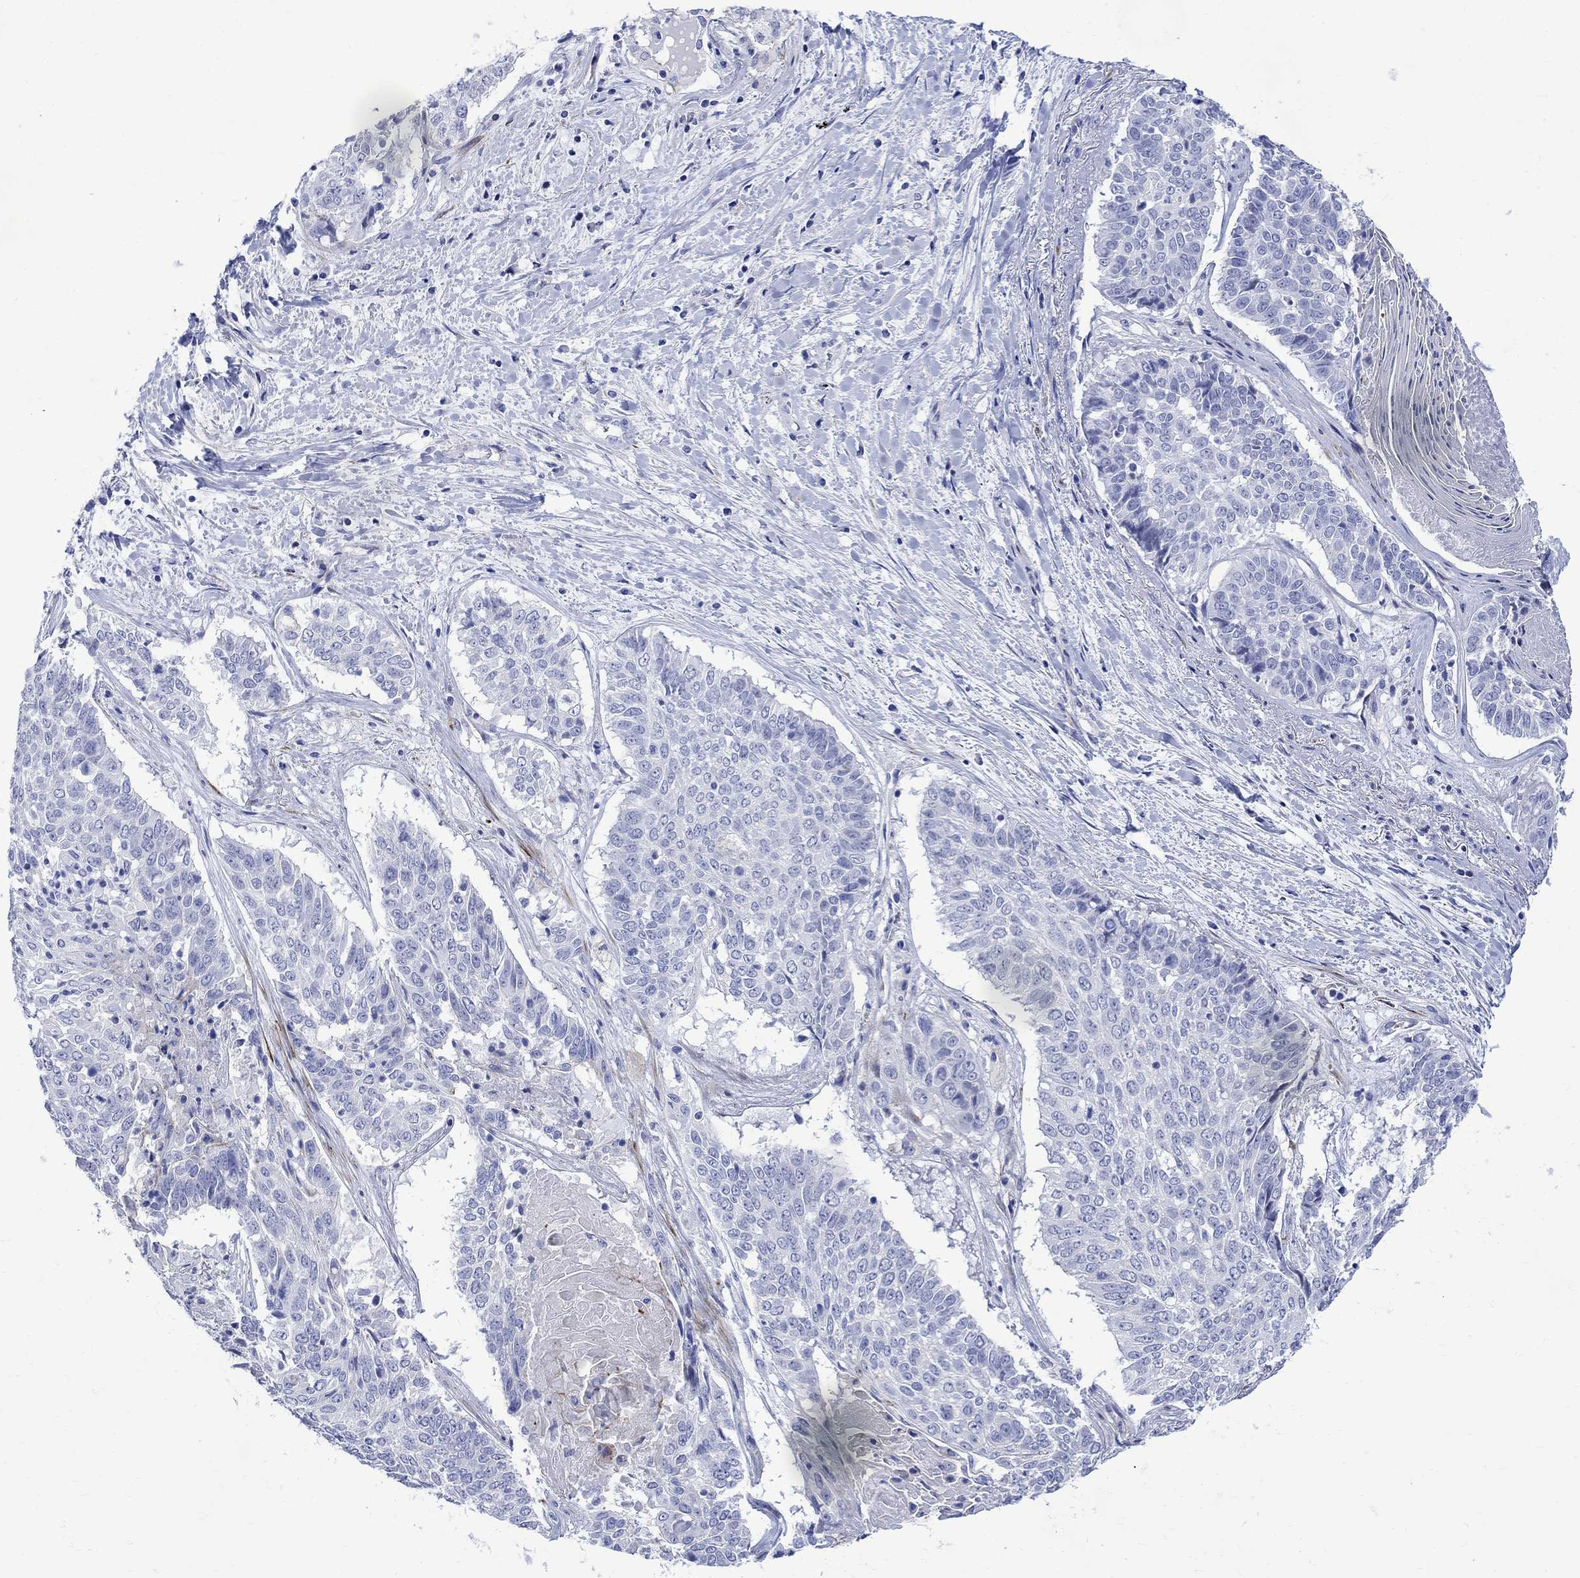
{"staining": {"intensity": "negative", "quantity": "none", "location": "none"}, "tissue": "lung cancer", "cell_type": "Tumor cells", "image_type": "cancer", "snomed": [{"axis": "morphology", "description": "Squamous cell carcinoma, NOS"}, {"axis": "topography", "description": "Lung"}], "caption": "A photomicrograph of human lung cancer is negative for staining in tumor cells.", "gene": "PARVB", "patient": {"sex": "male", "age": 64}}